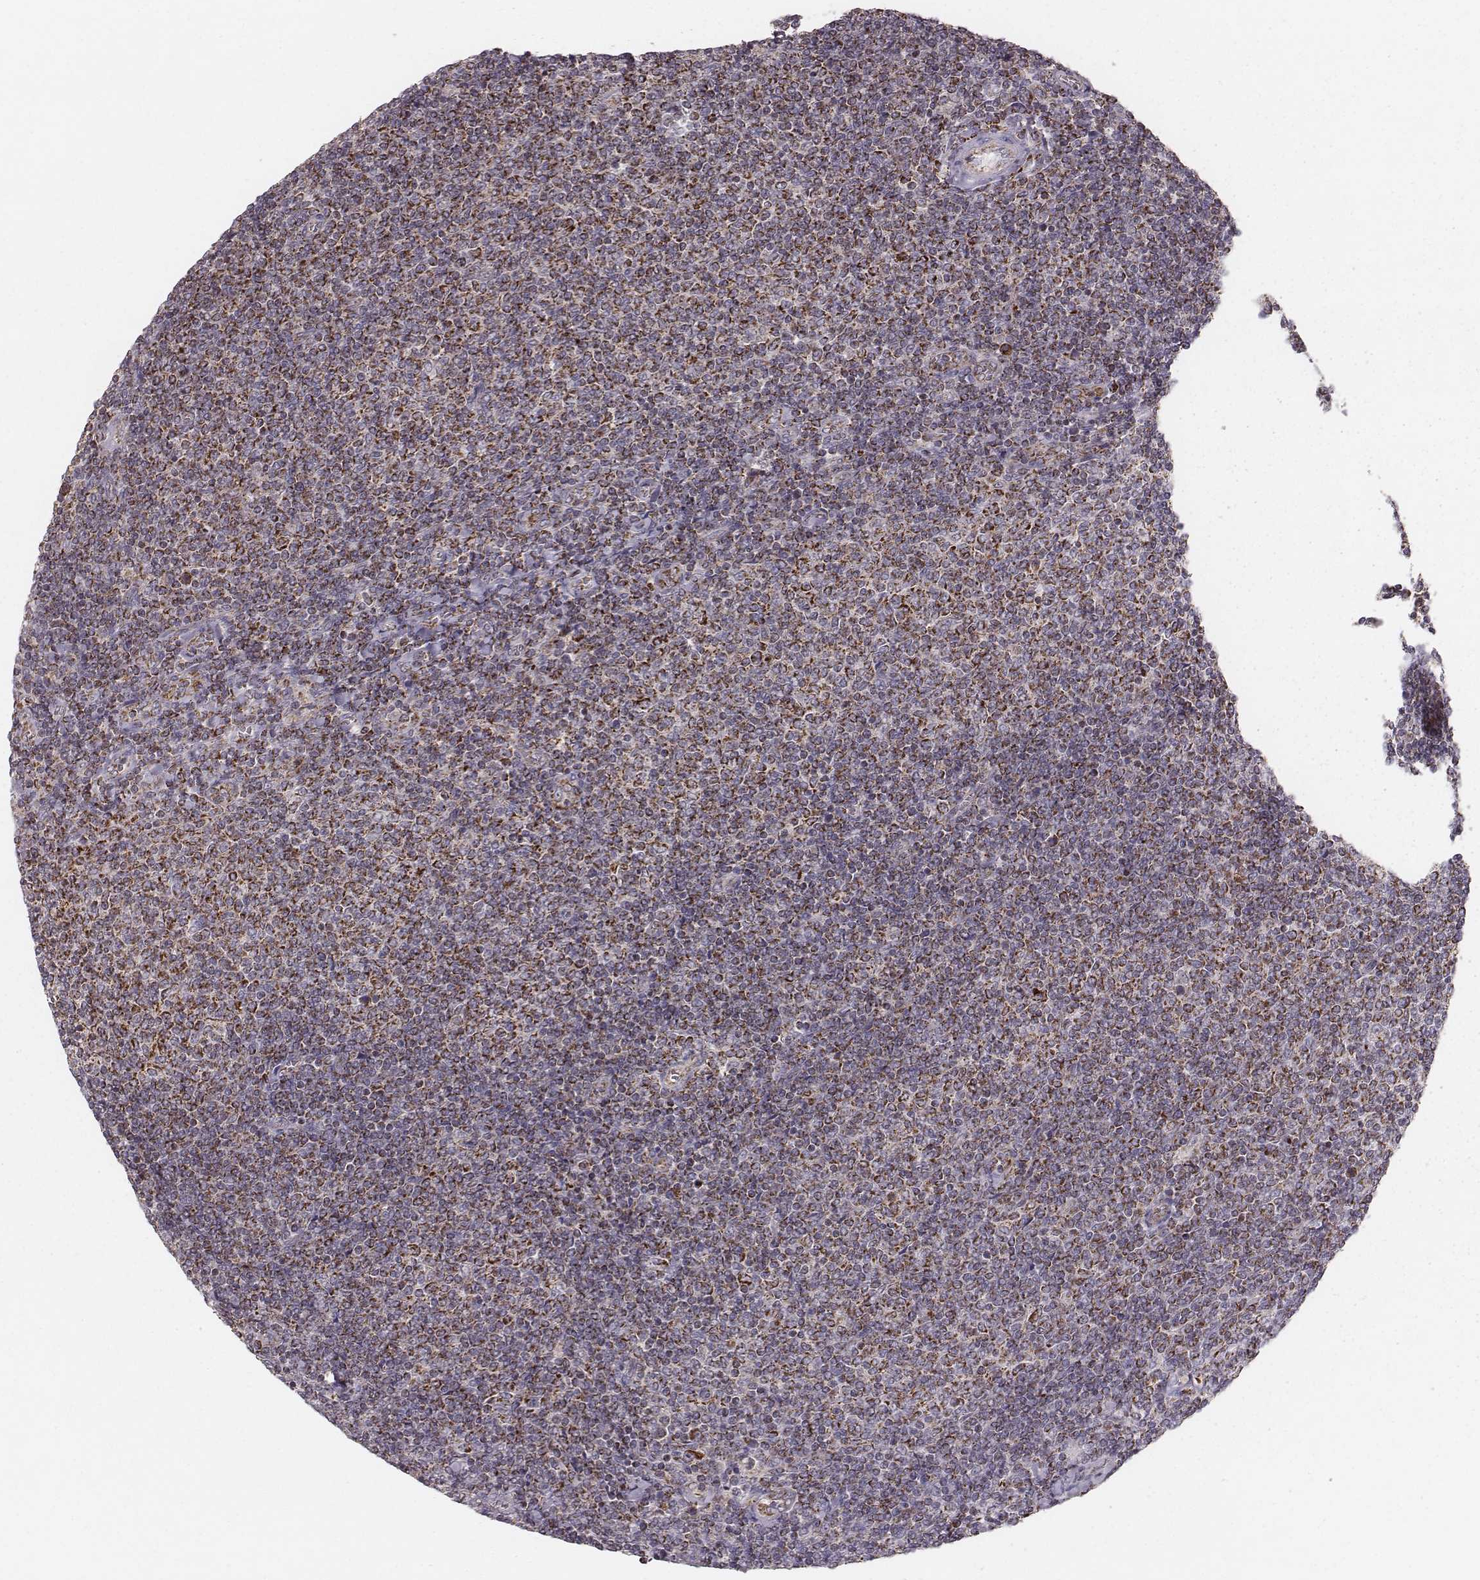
{"staining": {"intensity": "strong", "quantity": ">75%", "location": "cytoplasmic/membranous"}, "tissue": "lymphoma", "cell_type": "Tumor cells", "image_type": "cancer", "snomed": [{"axis": "morphology", "description": "Malignant lymphoma, non-Hodgkin's type, Low grade"}, {"axis": "topography", "description": "Lymph node"}], "caption": "Strong cytoplasmic/membranous positivity for a protein is present in about >75% of tumor cells of low-grade malignant lymphoma, non-Hodgkin's type using immunohistochemistry.", "gene": "TUFM", "patient": {"sex": "male", "age": 52}}